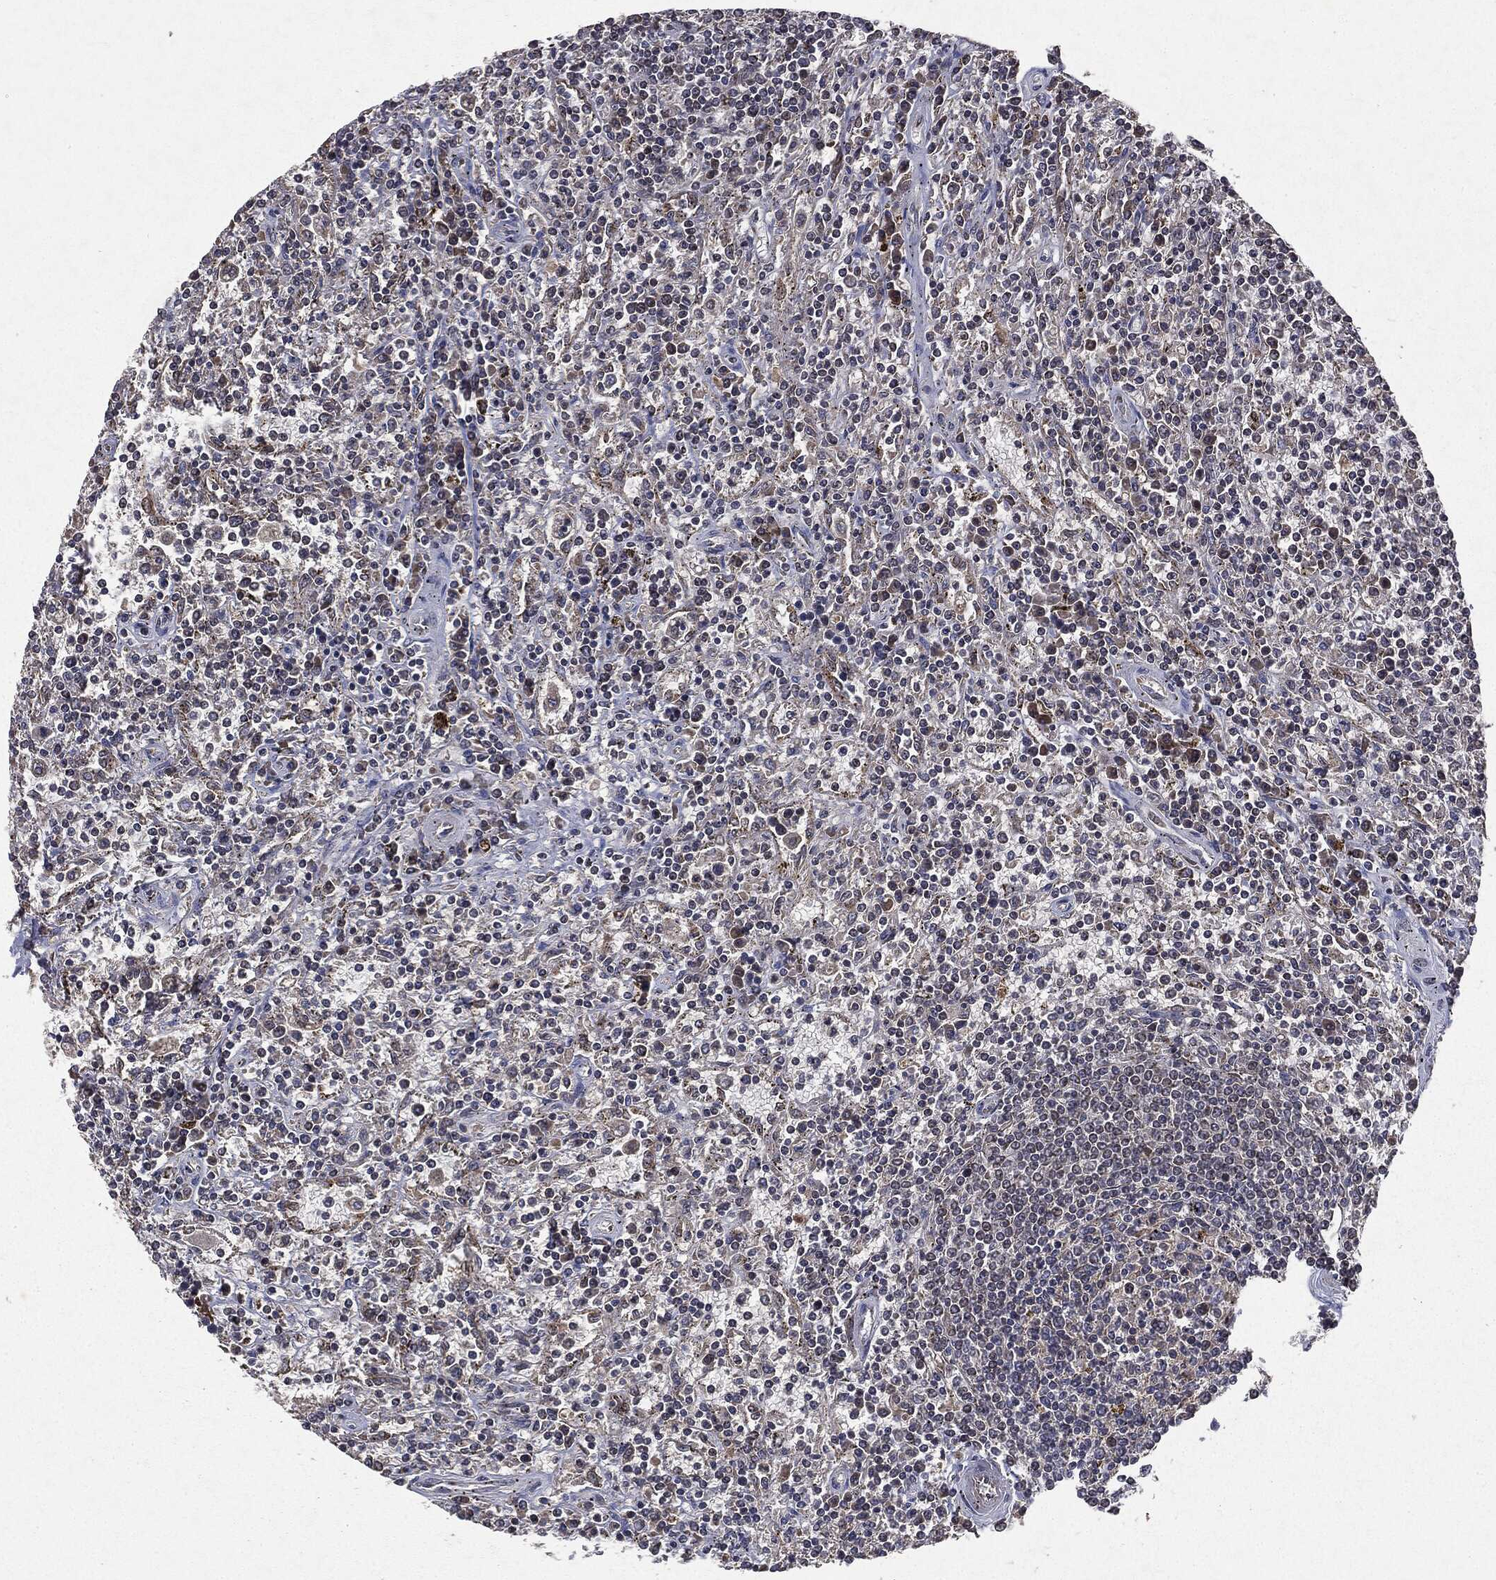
{"staining": {"intensity": "negative", "quantity": "none", "location": "none"}, "tissue": "lymphoma", "cell_type": "Tumor cells", "image_type": "cancer", "snomed": [{"axis": "morphology", "description": "Malignant lymphoma, non-Hodgkin's type, Low grade"}, {"axis": "topography", "description": "Spleen"}], "caption": "The immunohistochemistry image has no significant positivity in tumor cells of lymphoma tissue.", "gene": "PLPPR2", "patient": {"sex": "male", "age": 62}}